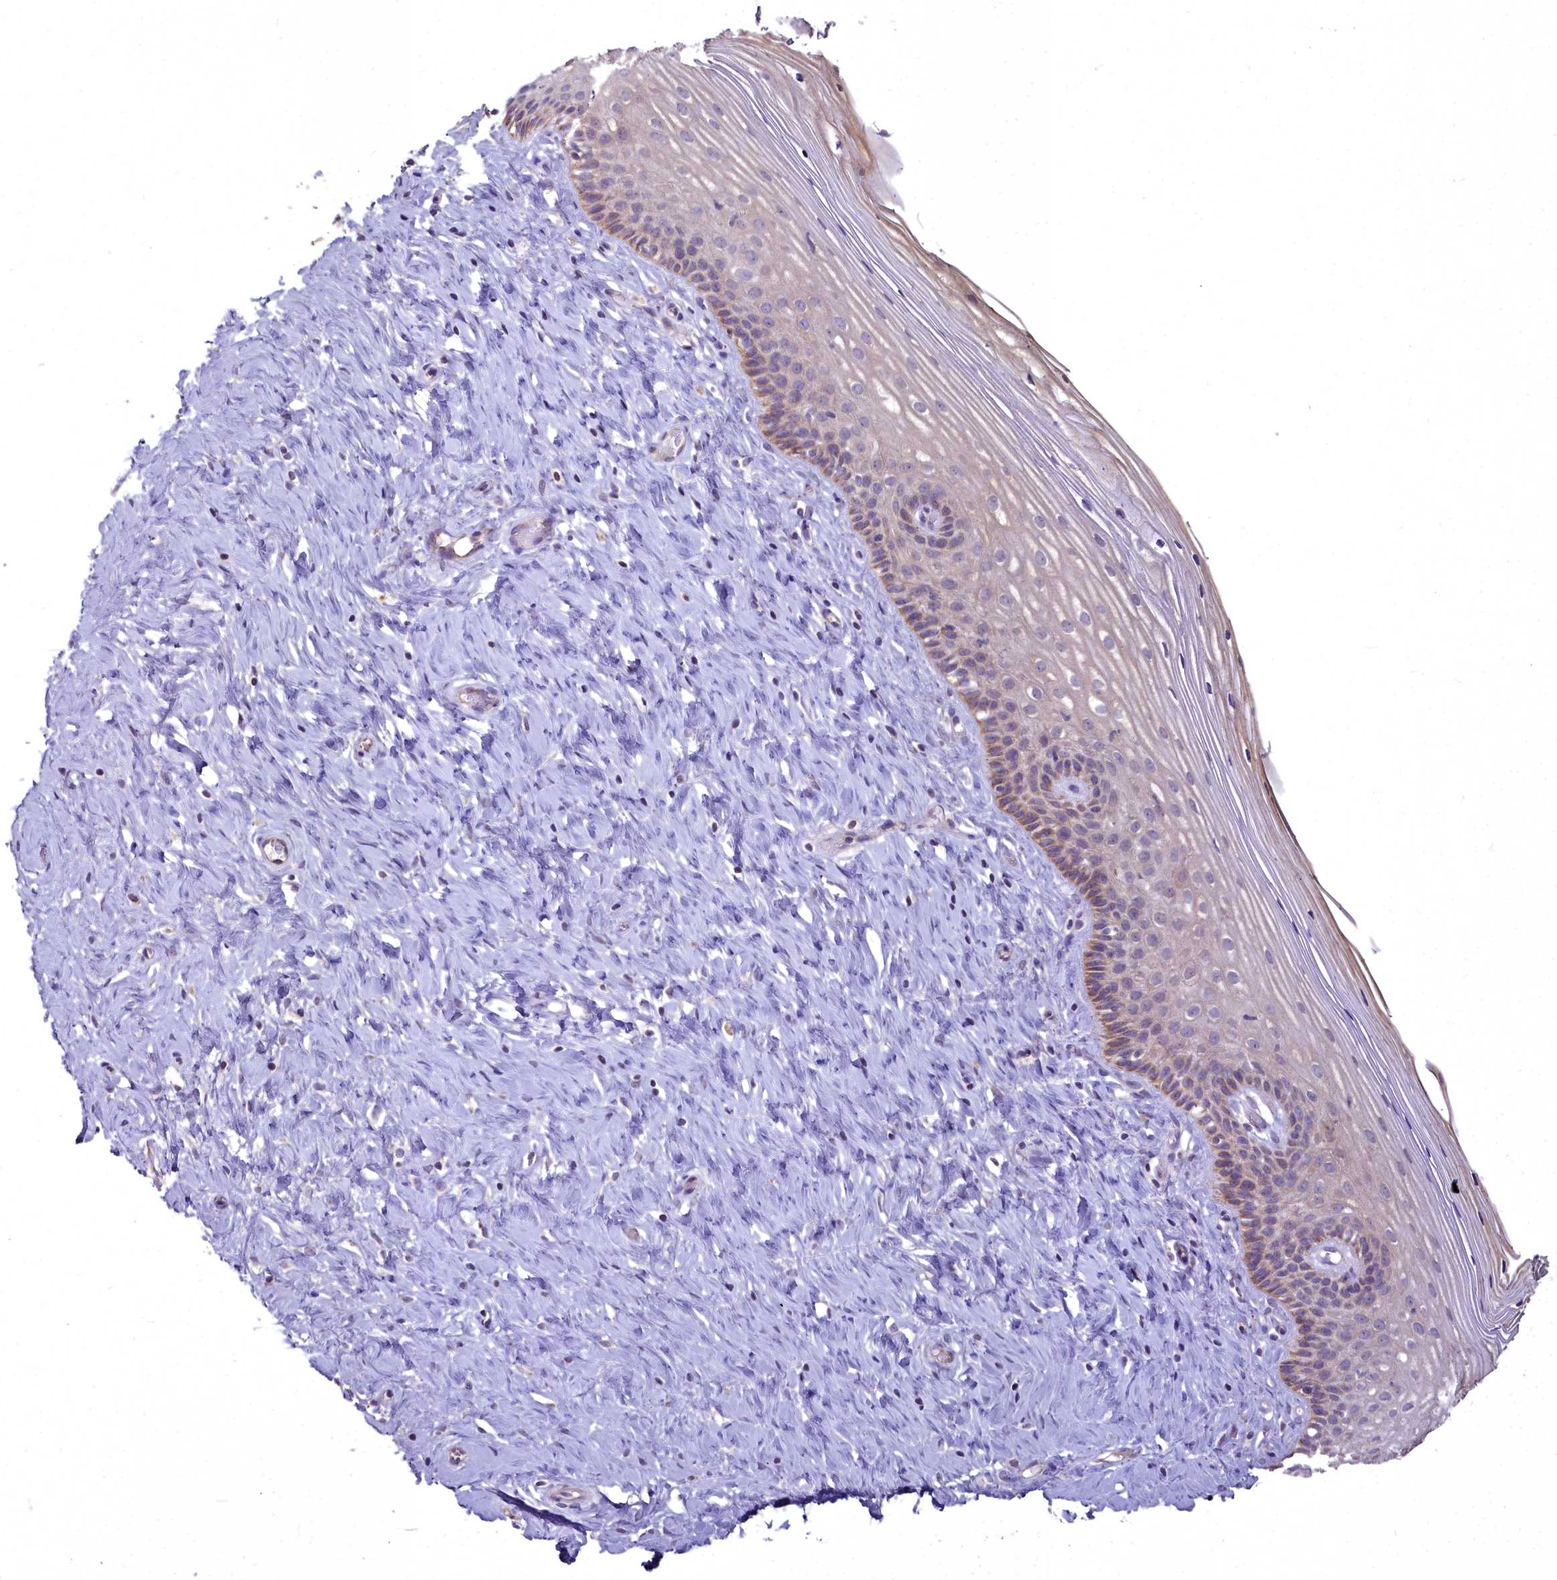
{"staining": {"intensity": "weak", "quantity": ">75%", "location": "cytoplasmic/membranous"}, "tissue": "cervix", "cell_type": "Glandular cells", "image_type": "normal", "snomed": [{"axis": "morphology", "description": "Normal tissue, NOS"}, {"axis": "topography", "description": "Cervix"}], "caption": "Protein staining of benign cervix exhibits weak cytoplasmic/membranous staining in about >75% of glandular cells.", "gene": "MICU2", "patient": {"sex": "female", "age": 33}}